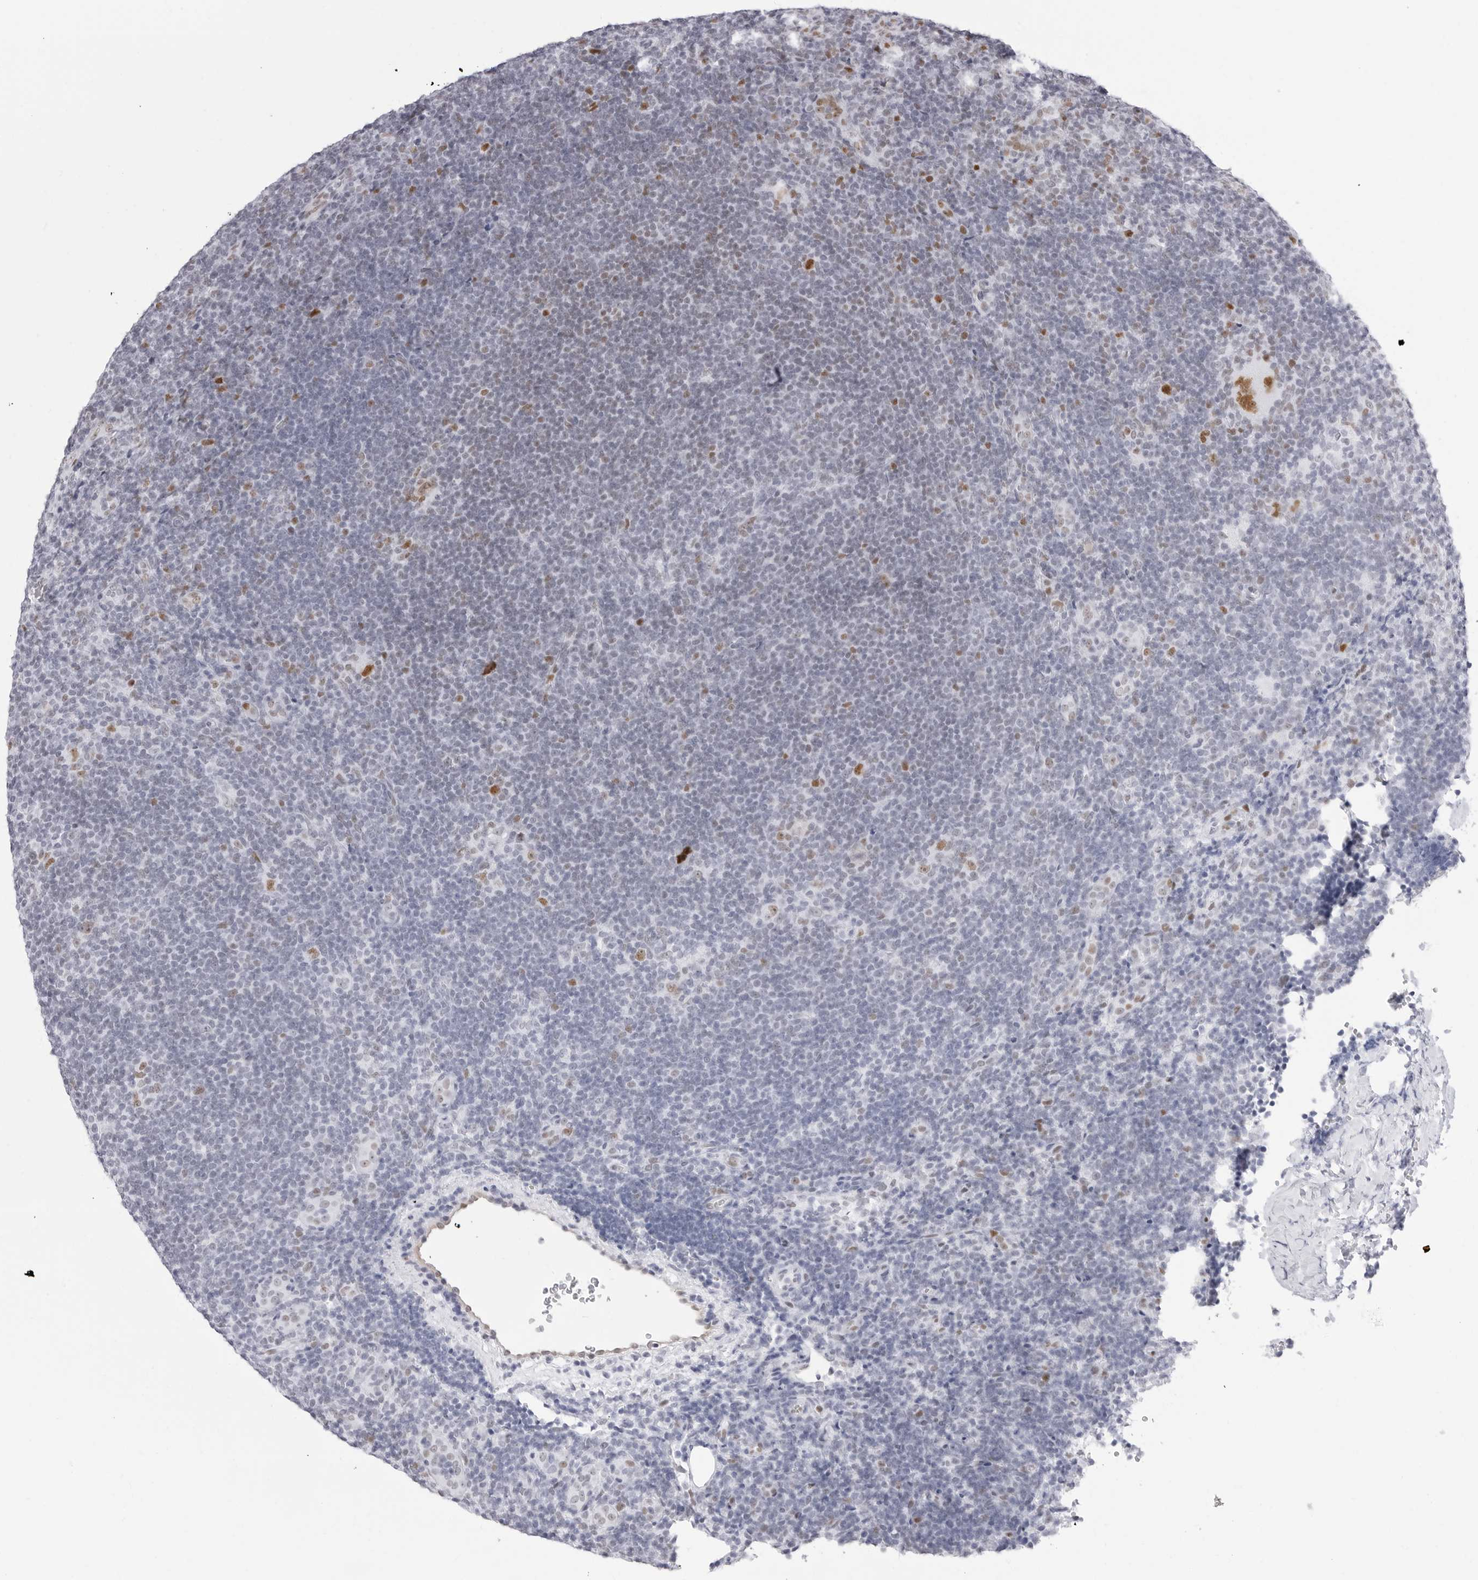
{"staining": {"intensity": "strong", "quantity": ">75%", "location": "nuclear"}, "tissue": "lymphoma", "cell_type": "Tumor cells", "image_type": "cancer", "snomed": [{"axis": "morphology", "description": "Hodgkin's disease, NOS"}, {"axis": "topography", "description": "Lymph node"}], "caption": "An image of human Hodgkin's disease stained for a protein reveals strong nuclear brown staining in tumor cells.", "gene": "NASP", "patient": {"sex": "female", "age": 57}}